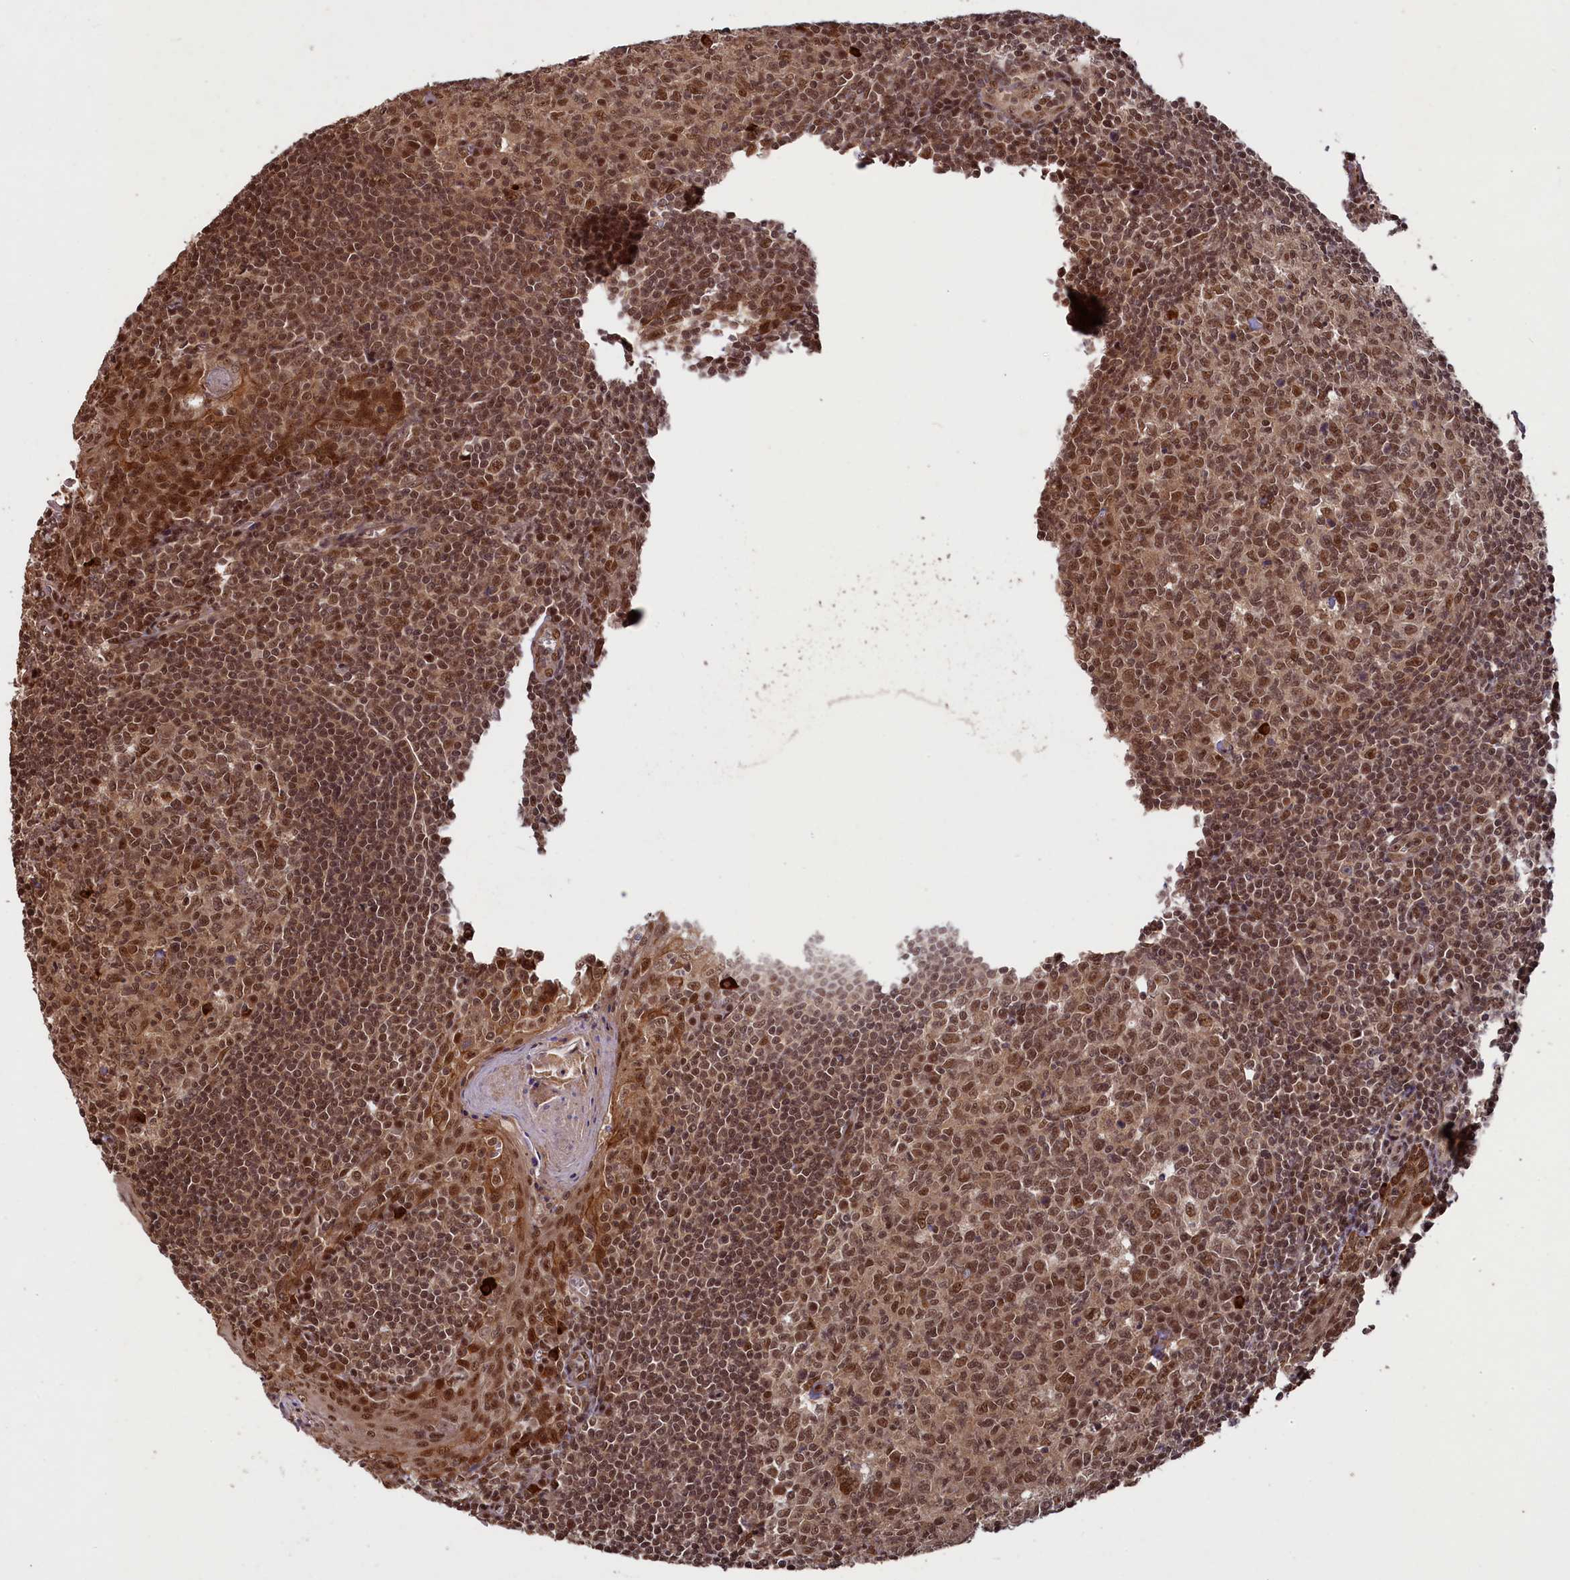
{"staining": {"intensity": "moderate", "quantity": ">75%", "location": "nuclear"}, "tissue": "tonsil", "cell_type": "Germinal center cells", "image_type": "normal", "snomed": [{"axis": "morphology", "description": "Normal tissue, NOS"}, {"axis": "topography", "description": "Tonsil"}], "caption": "IHC staining of unremarkable tonsil, which shows medium levels of moderate nuclear positivity in about >75% of germinal center cells indicating moderate nuclear protein positivity. The staining was performed using DAB (3,3'-diaminobenzidine) (brown) for protein detection and nuclei were counterstained in hematoxylin (blue).", "gene": "NAE1", "patient": {"sex": "male", "age": 27}}